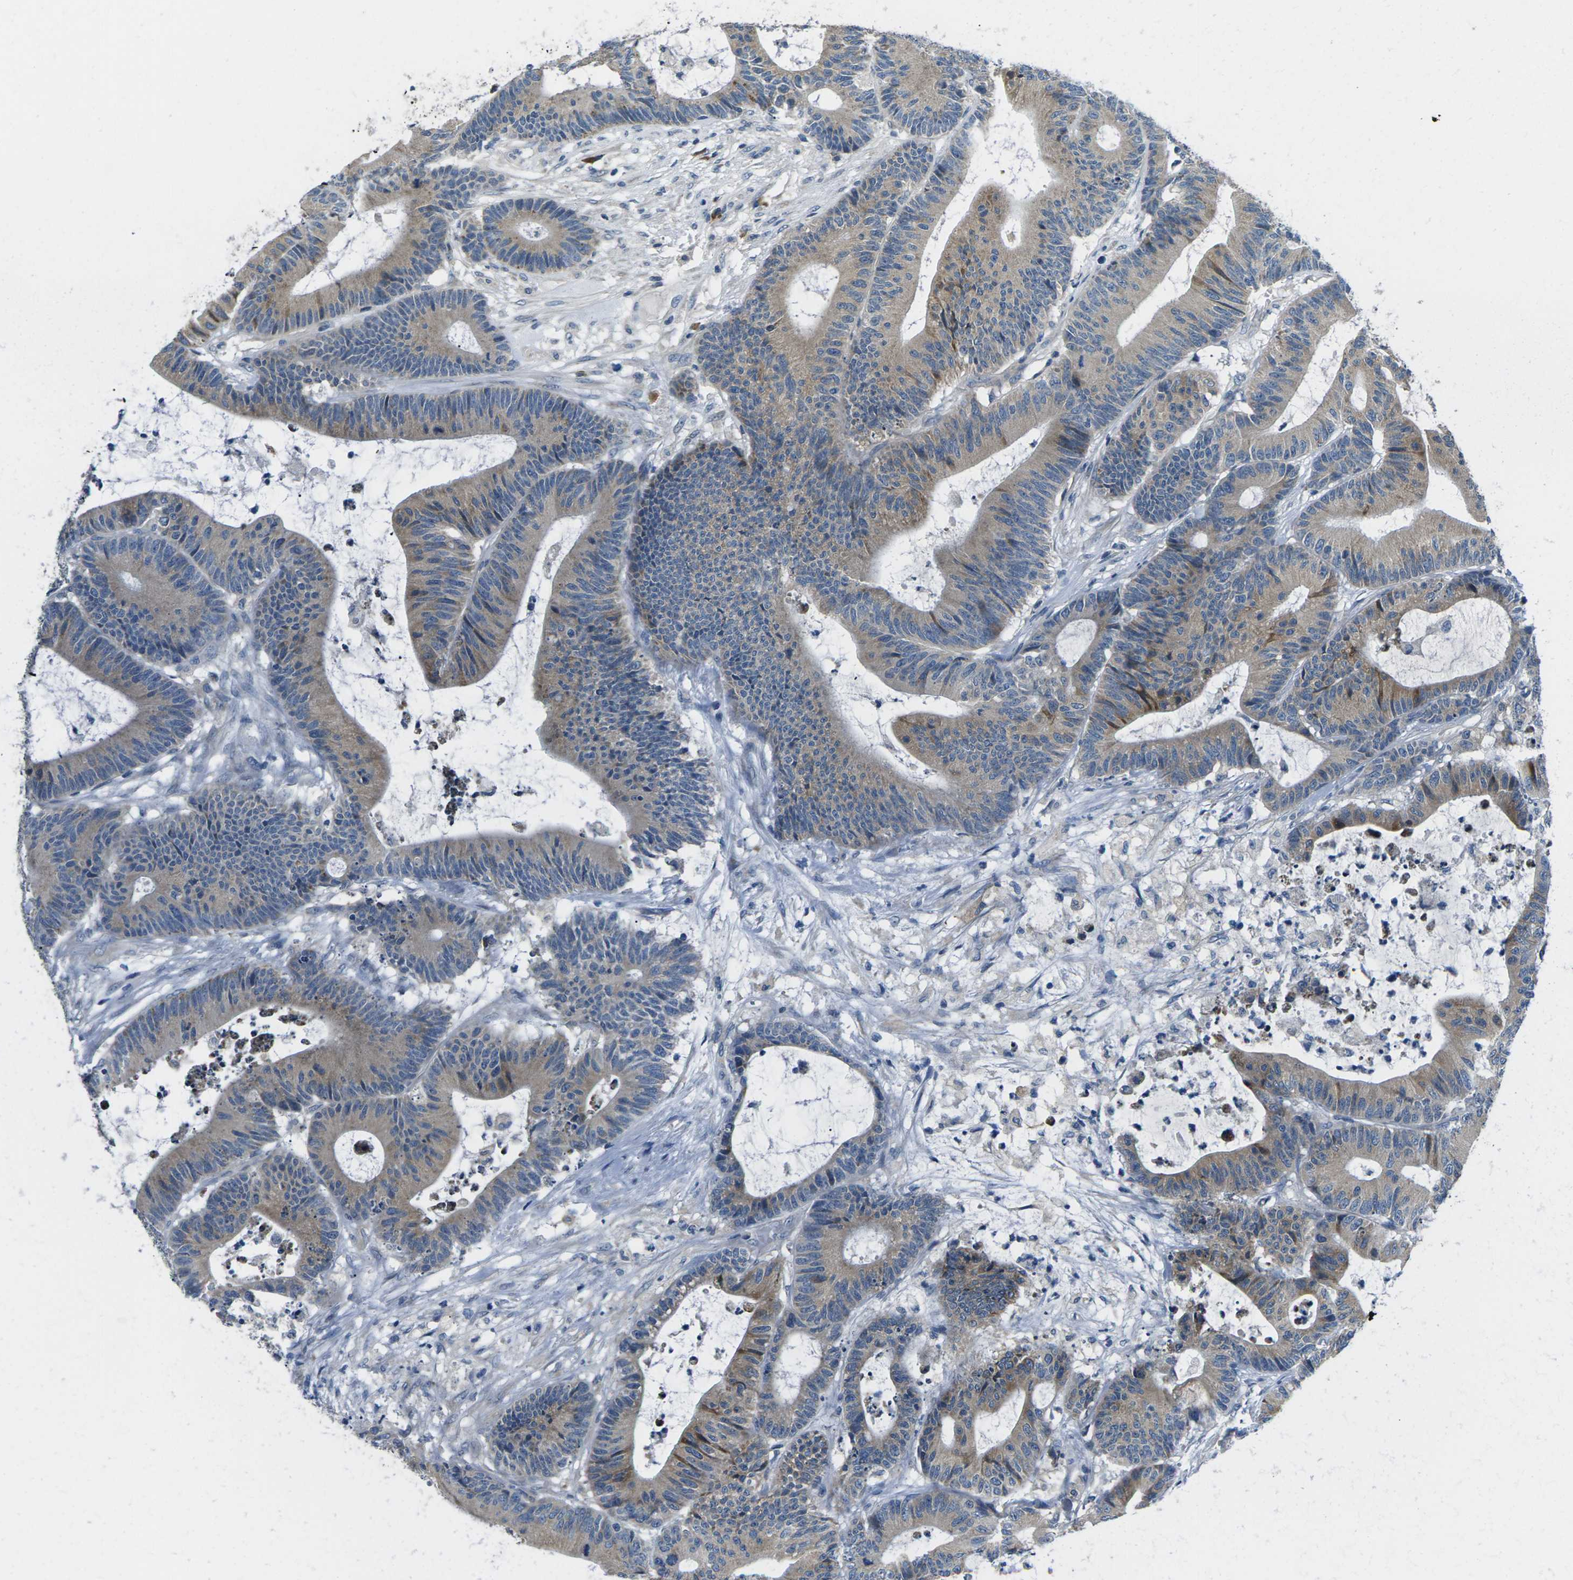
{"staining": {"intensity": "weak", "quantity": ">75%", "location": "cytoplasmic/membranous"}, "tissue": "colorectal cancer", "cell_type": "Tumor cells", "image_type": "cancer", "snomed": [{"axis": "morphology", "description": "Adenocarcinoma, NOS"}, {"axis": "topography", "description": "Colon"}], "caption": "IHC micrograph of neoplastic tissue: human colorectal cancer (adenocarcinoma) stained using immunohistochemistry exhibits low levels of weak protein expression localized specifically in the cytoplasmic/membranous of tumor cells, appearing as a cytoplasmic/membranous brown color.", "gene": "ERGIC3", "patient": {"sex": "female", "age": 84}}